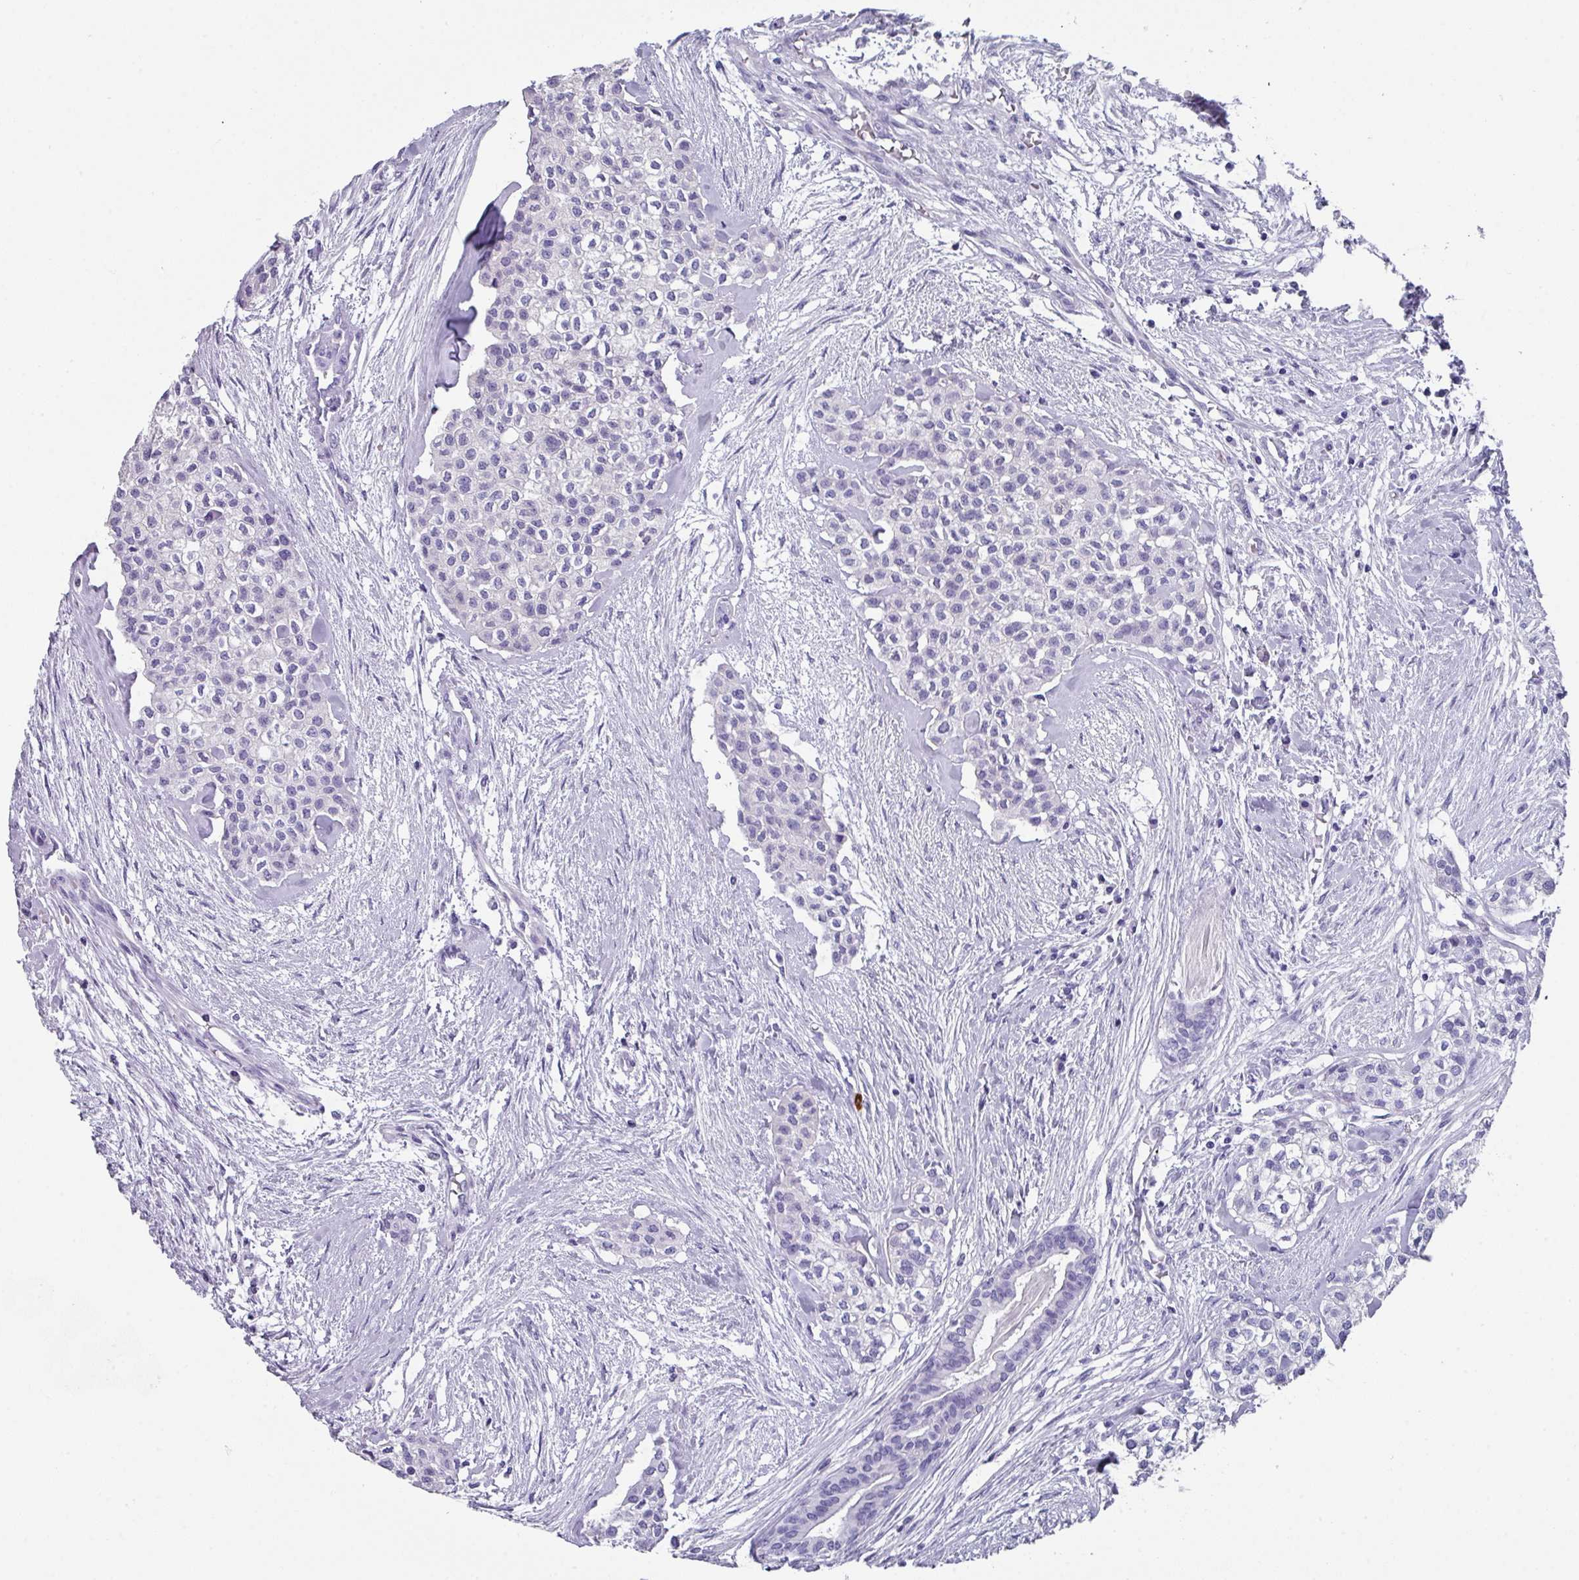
{"staining": {"intensity": "negative", "quantity": "none", "location": "none"}, "tissue": "head and neck cancer", "cell_type": "Tumor cells", "image_type": "cancer", "snomed": [{"axis": "morphology", "description": "Adenocarcinoma, NOS"}, {"axis": "topography", "description": "Head-Neck"}], "caption": "IHC image of neoplastic tissue: adenocarcinoma (head and neck) stained with DAB (3,3'-diaminobenzidine) shows no significant protein expression in tumor cells.", "gene": "PEX10", "patient": {"sex": "male", "age": 81}}